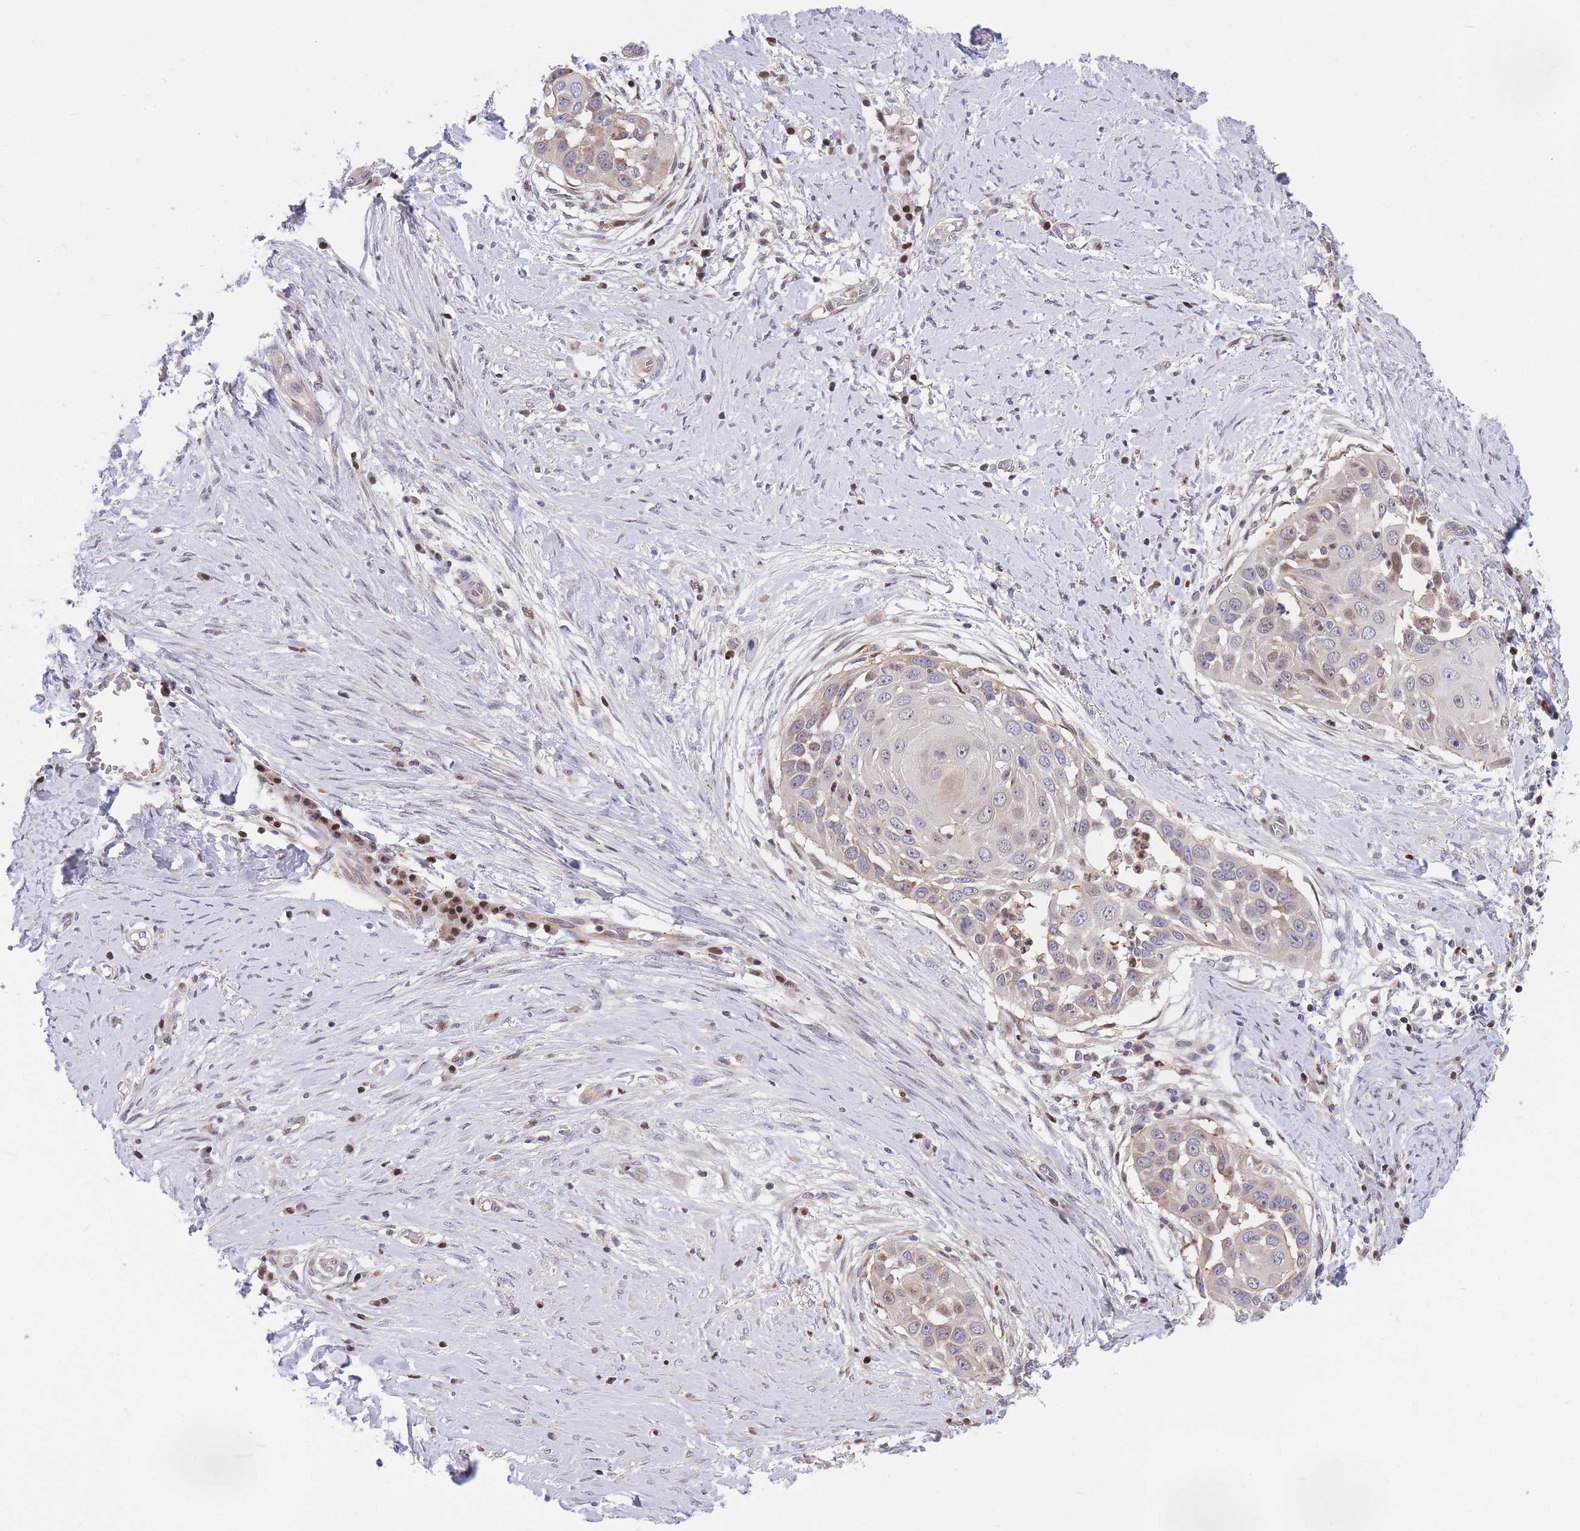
{"staining": {"intensity": "weak", "quantity": "<25%", "location": "cytoplasmic/membranous,nuclear"}, "tissue": "skin cancer", "cell_type": "Tumor cells", "image_type": "cancer", "snomed": [{"axis": "morphology", "description": "Squamous cell carcinoma, NOS"}, {"axis": "topography", "description": "Skin"}], "caption": "Skin squamous cell carcinoma was stained to show a protein in brown. There is no significant positivity in tumor cells. Nuclei are stained in blue.", "gene": "CRACD", "patient": {"sex": "female", "age": 44}}